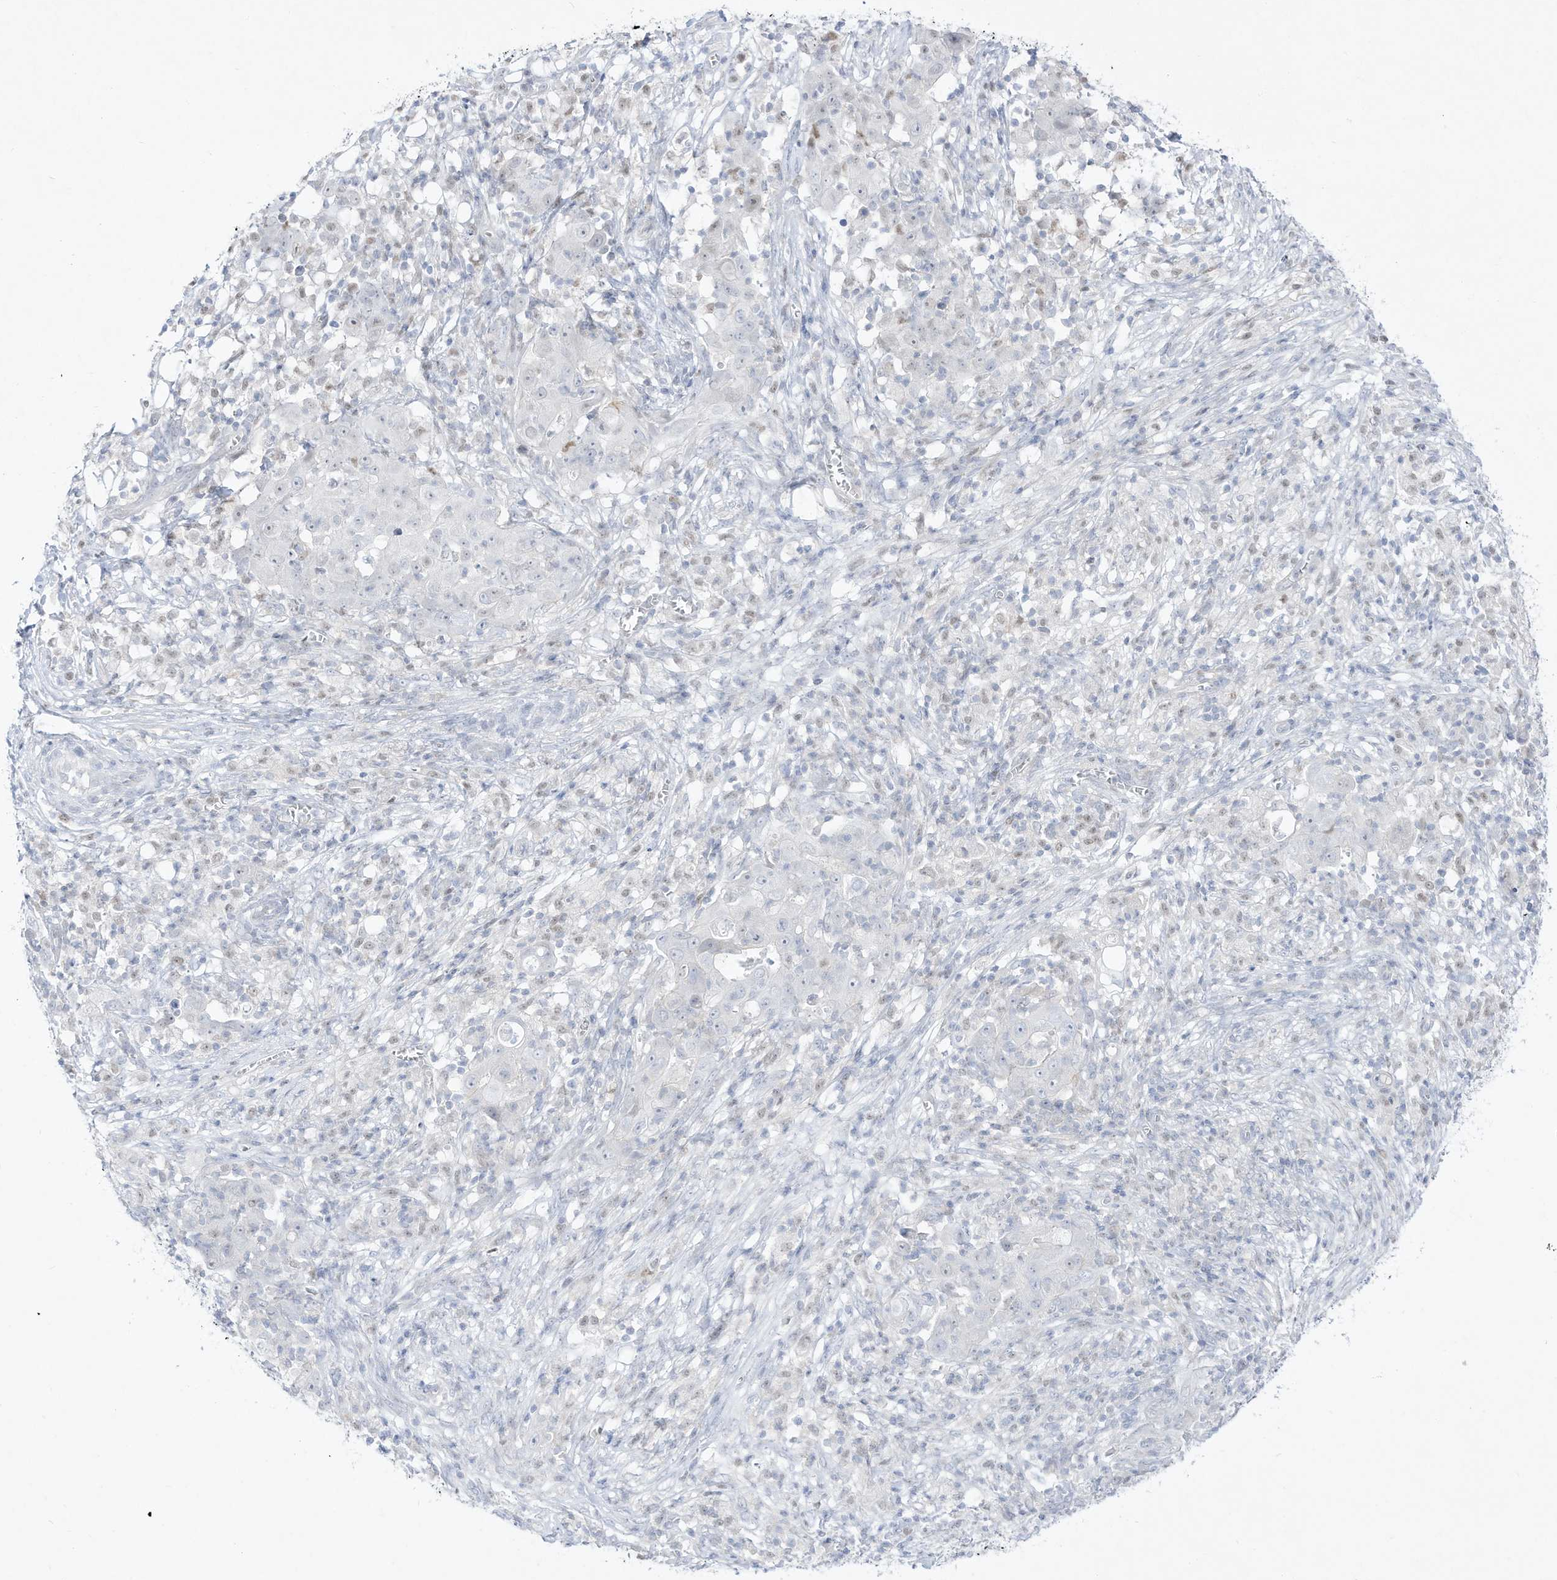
{"staining": {"intensity": "negative", "quantity": "none", "location": "none"}, "tissue": "ovarian cancer", "cell_type": "Tumor cells", "image_type": "cancer", "snomed": [{"axis": "morphology", "description": "Carcinoma, endometroid"}, {"axis": "topography", "description": "Ovary"}], "caption": "High magnification brightfield microscopy of ovarian cancer (endometroid carcinoma) stained with DAB (3,3'-diaminobenzidine) (brown) and counterstained with hematoxylin (blue): tumor cells show no significant positivity.", "gene": "DMKN", "patient": {"sex": "female", "age": 42}}